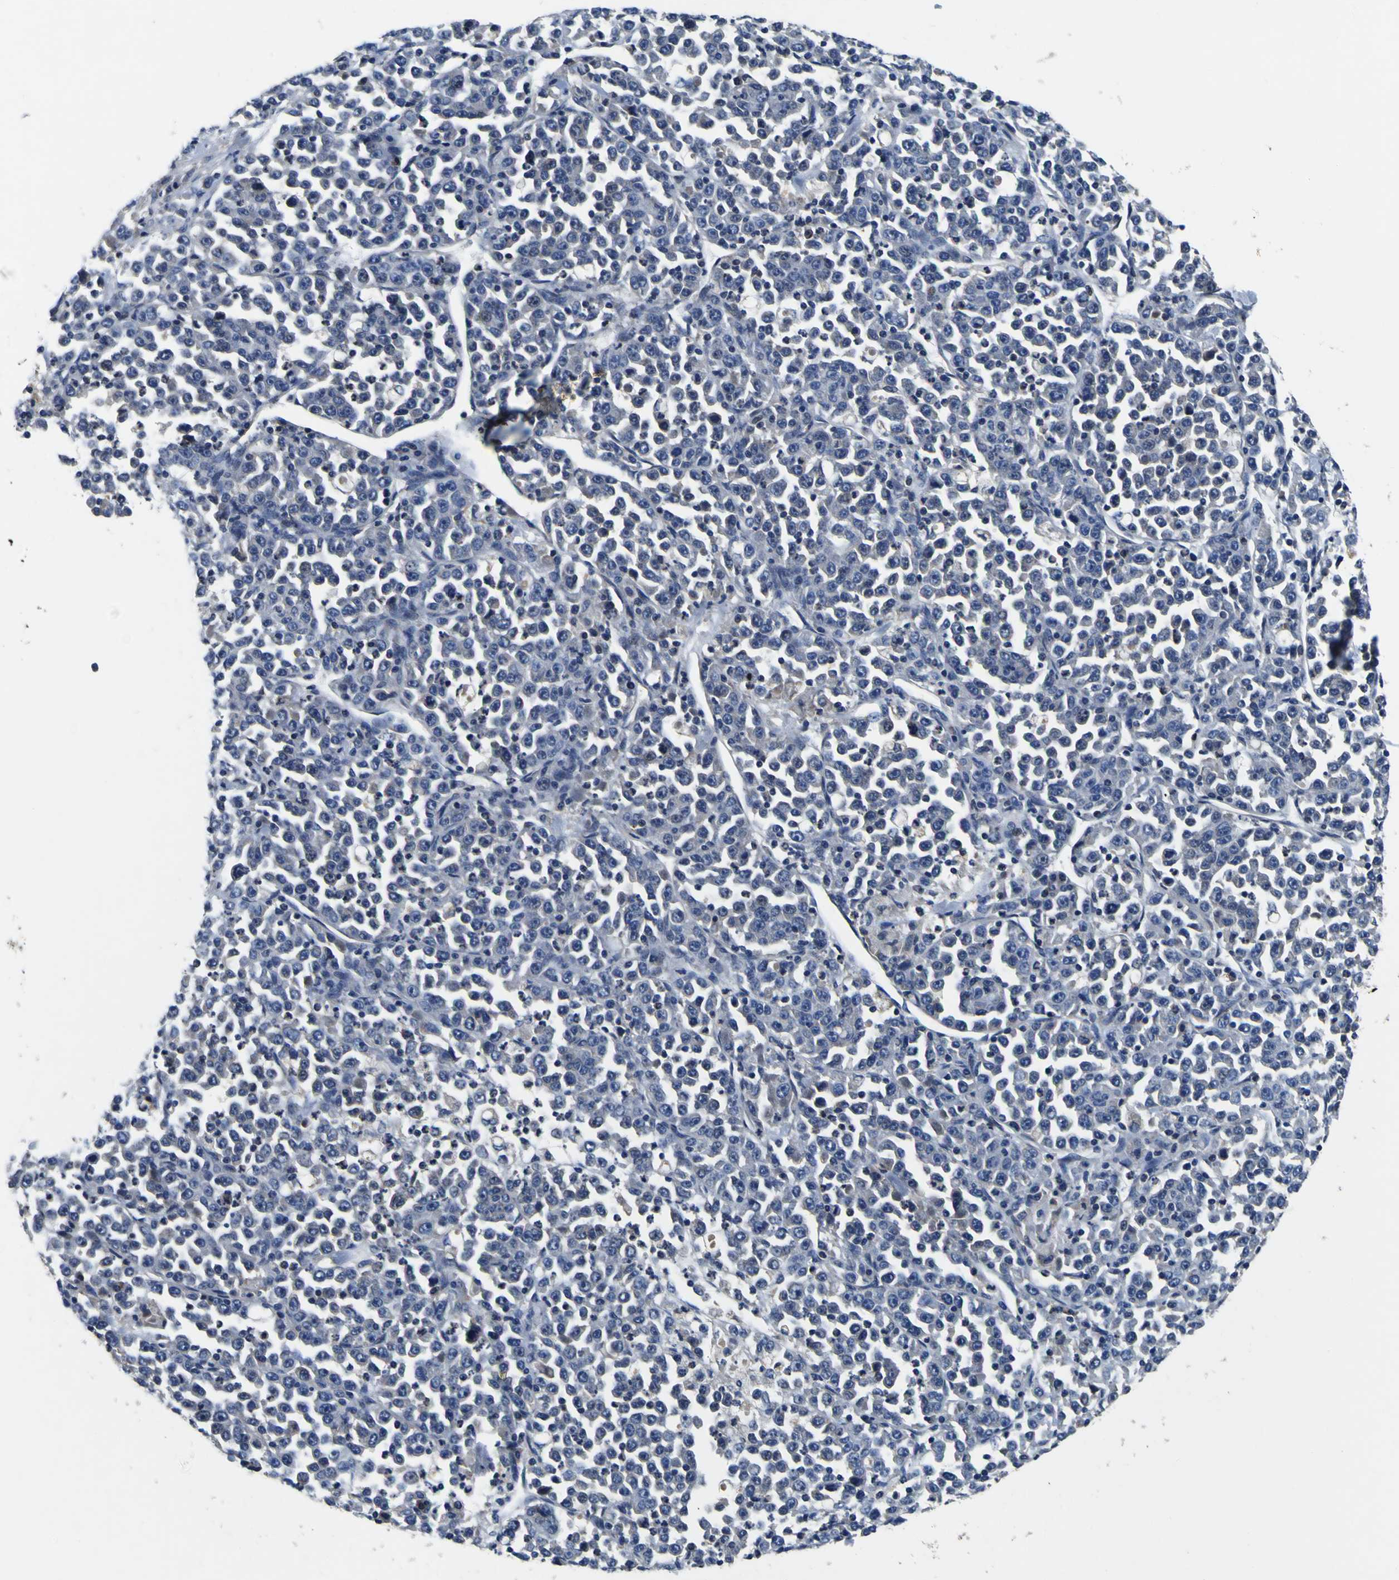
{"staining": {"intensity": "negative", "quantity": "none", "location": "none"}, "tissue": "stomach cancer", "cell_type": "Tumor cells", "image_type": "cancer", "snomed": [{"axis": "morphology", "description": "Normal tissue, NOS"}, {"axis": "morphology", "description": "Adenocarcinoma, NOS"}, {"axis": "topography", "description": "Stomach, upper"}, {"axis": "topography", "description": "Stomach"}], "caption": "Immunohistochemistry (IHC) image of neoplastic tissue: human stomach cancer stained with DAB exhibits no significant protein positivity in tumor cells. The staining is performed using DAB brown chromogen with nuclei counter-stained in using hematoxylin.", "gene": "EPHB4", "patient": {"sex": "male", "age": 59}}